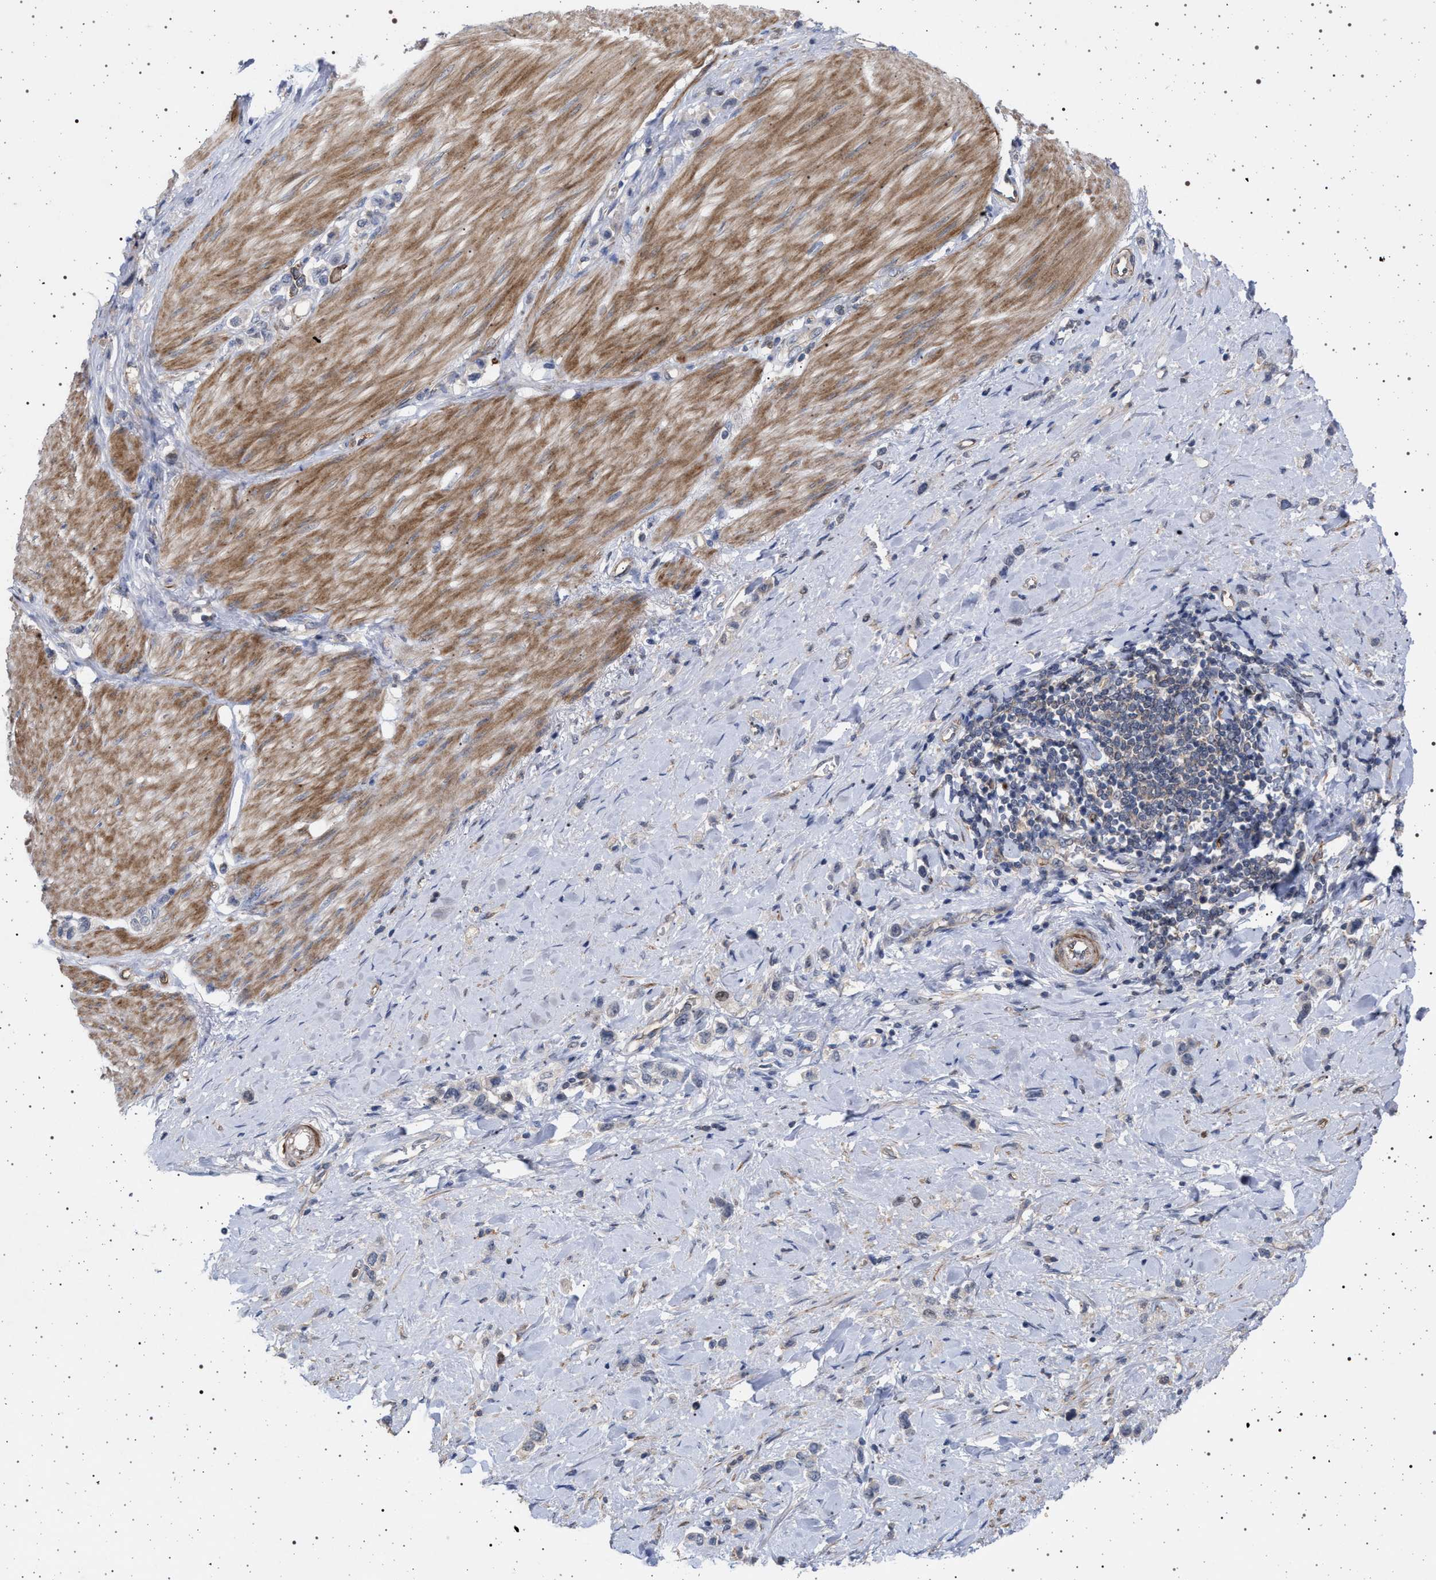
{"staining": {"intensity": "negative", "quantity": "none", "location": "none"}, "tissue": "stomach cancer", "cell_type": "Tumor cells", "image_type": "cancer", "snomed": [{"axis": "morphology", "description": "Adenocarcinoma, NOS"}, {"axis": "topography", "description": "Stomach"}], "caption": "IHC image of human adenocarcinoma (stomach) stained for a protein (brown), which displays no expression in tumor cells.", "gene": "RBM48", "patient": {"sex": "female", "age": 65}}